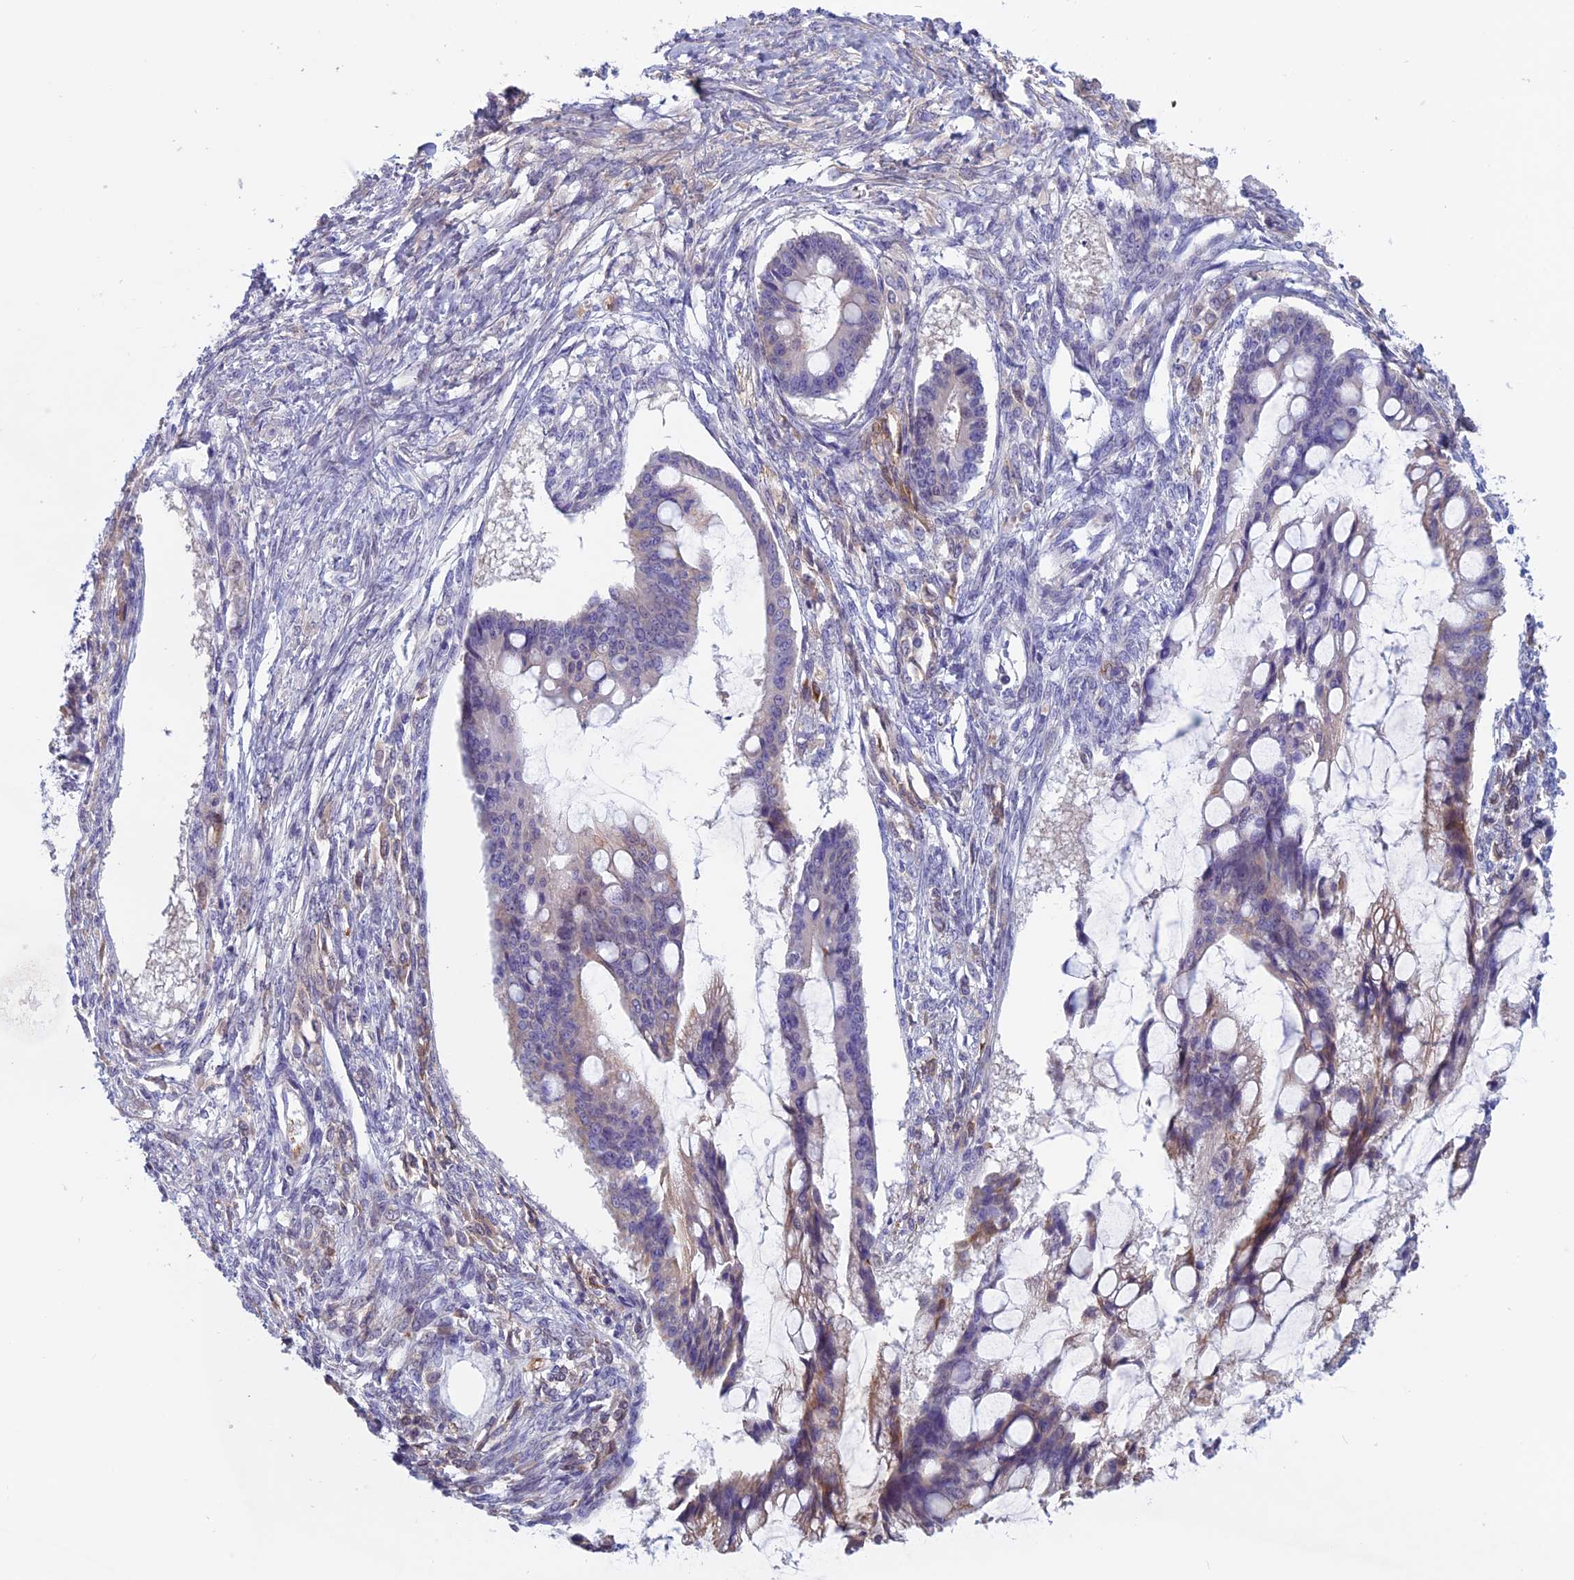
{"staining": {"intensity": "weak", "quantity": "25%-75%", "location": "cytoplasmic/membranous"}, "tissue": "ovarian cancer", "cell_type": "Tumor cells", "image_type": "cancer", "snomed": [{"axis": "morphology", "description": "Cystadenocarcinoma, mucinous, NOS"}, {"axis": "topography", "description": "Ovary"}], "caption": "A high-resolution image shows IHC staining of mucinous cystadenocarcinoma (ovarian), which reveals weak cytoplasmic/membranous expression in about 25%-75% of tumor cells.", "gene": "ANGPTL2", "patient": {"sex": "female", "age": 73}}